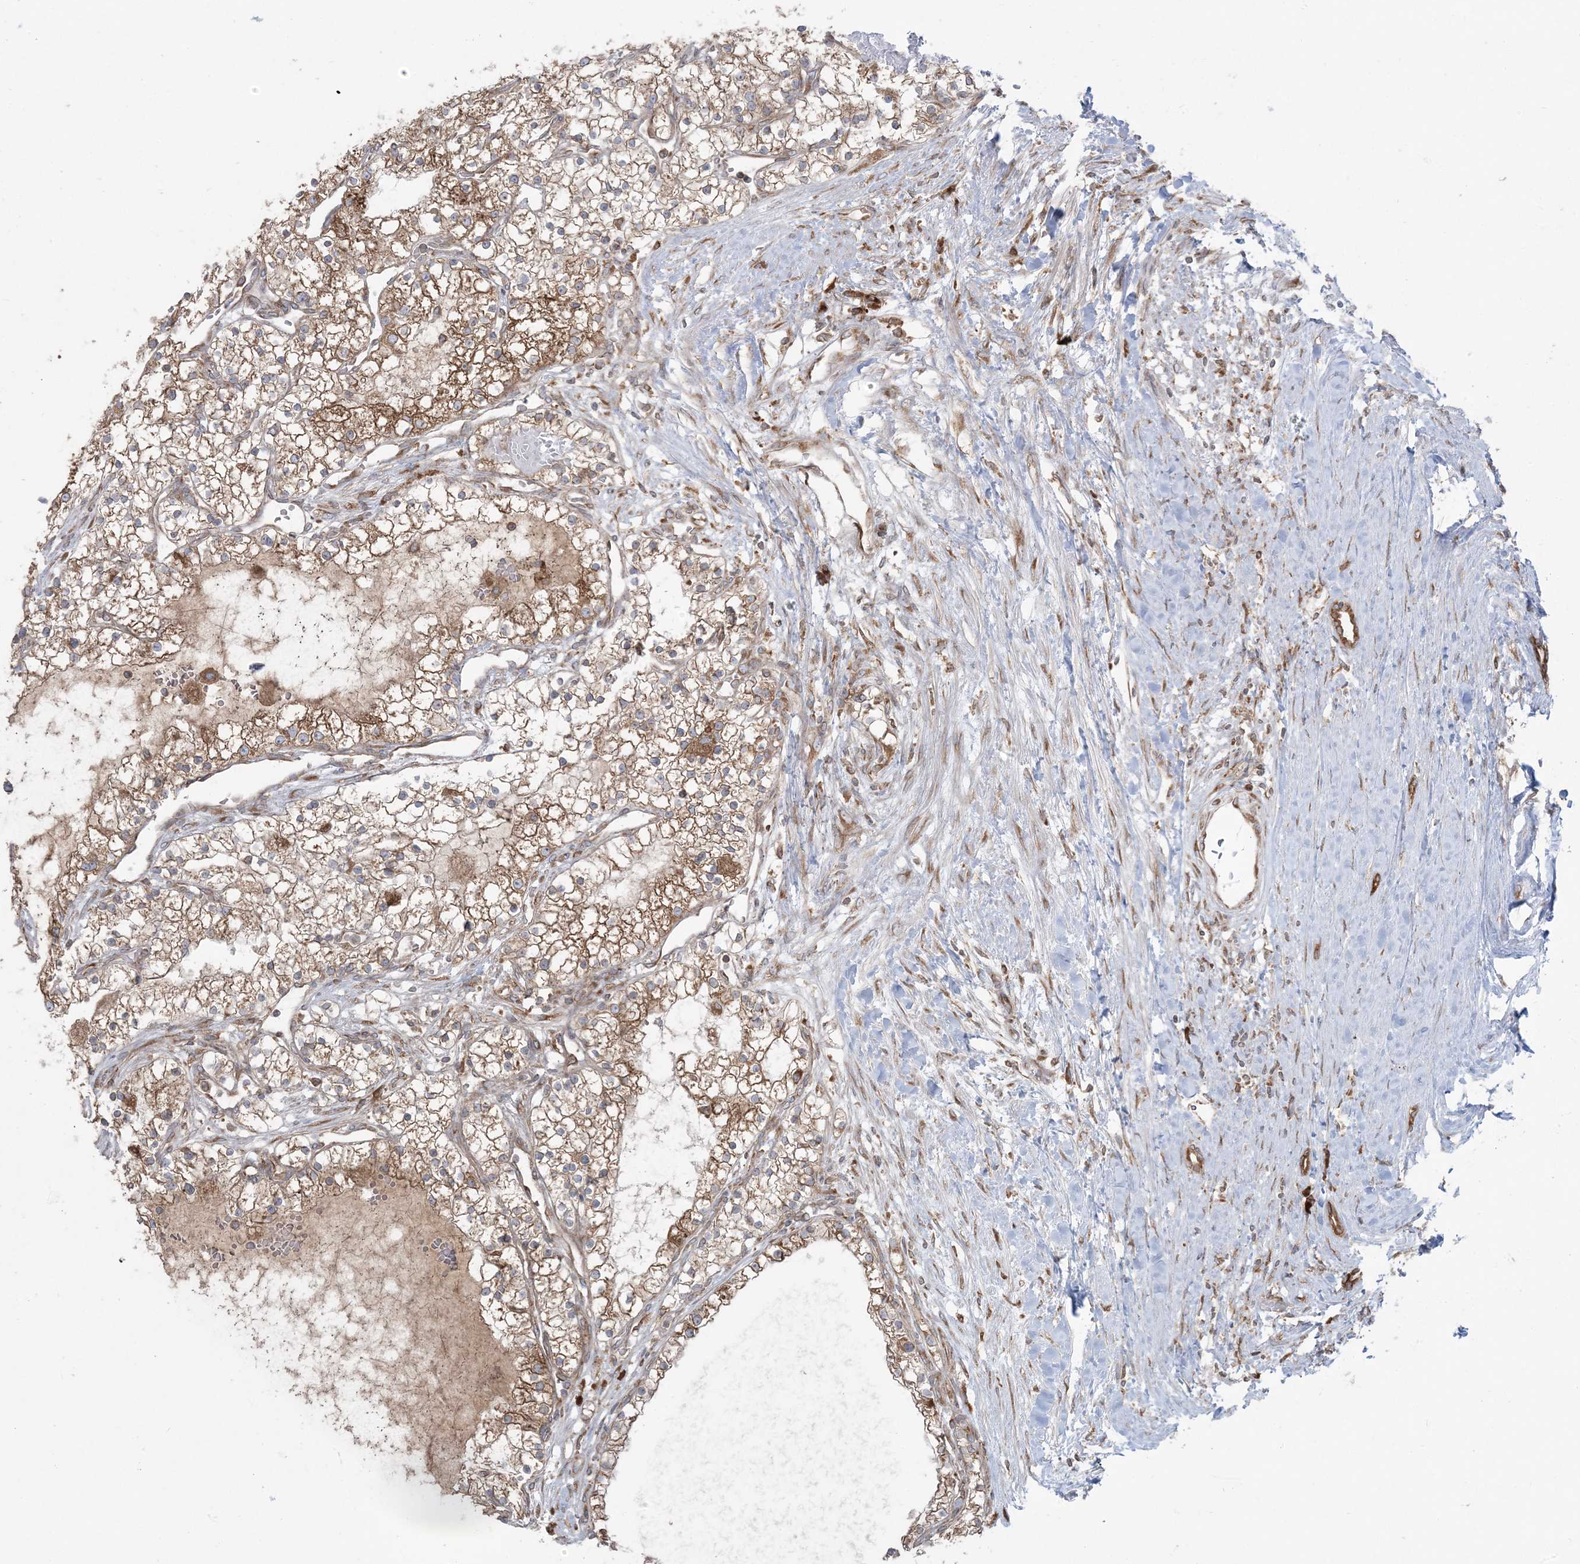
{"staining": {"intensity": "moderate", "quantity": ">75%", "location": "cytoplasmic/membranous"}, "tissue": "renal cancer", "cell_type": "Tumor cells", "image_type": "cancer", "snomed": [{"axis": "morphology", "description": "Normal tissue, NOS"}, {"axis": "morphology", "description": "Adenocarcinoma, NOS"}, {"axis": "topography", "description": "Kidney"}], "caption": "High-power microscopy captured an IHC photomicrograph of renal cancer, revealing moderate cytoplasmic/membranous staining in about >75% of tumor cells. The staining is performed using DAB (3,3'-diaminobenzidine) brown chromogen to label protein expression. The nuclei are counter-stained blue using hematoxylin.", "gene": "UBXN4", "patient": {"sex": "male", "age": 68}}